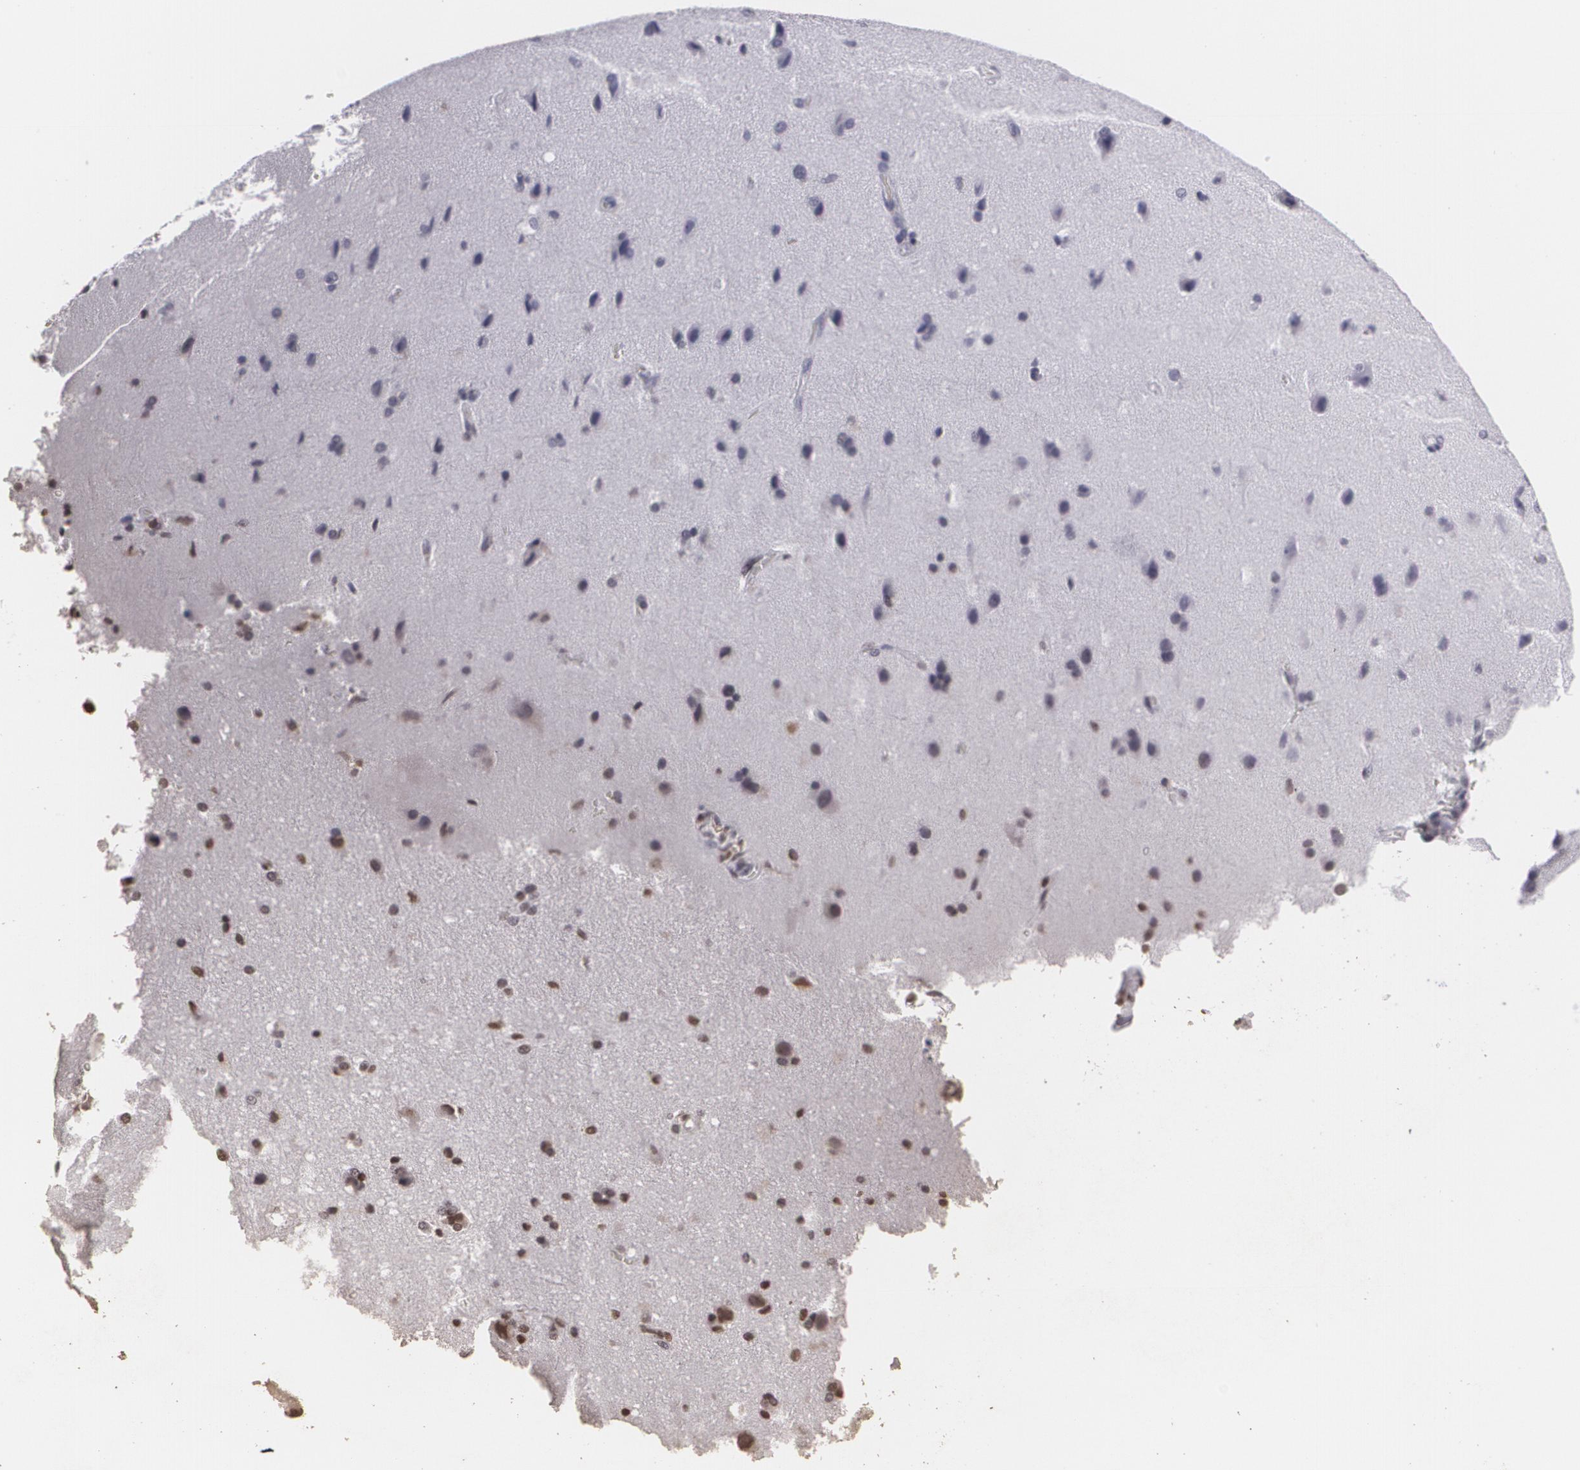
{"staining": {"intensity": "strong", "quantity": ">75%", "location": "nuclear"}, "tissue": "cerebral cortex", "cell_type": "Endothelial cells", "image_type": "normal", "snomed": [{"axis": "morphology", "description": "Normal tissue, NOS"}, {"axis": "topography", "description": "Cerebral cortex"}], "caption": "Strong nuclear protein staining is present in approximately >75% of endothelial cells in cerebral cortex. Nuclei are stained in blue.", "gene": "RCOR1", "patient": {"sex": "female", "age": 45}}